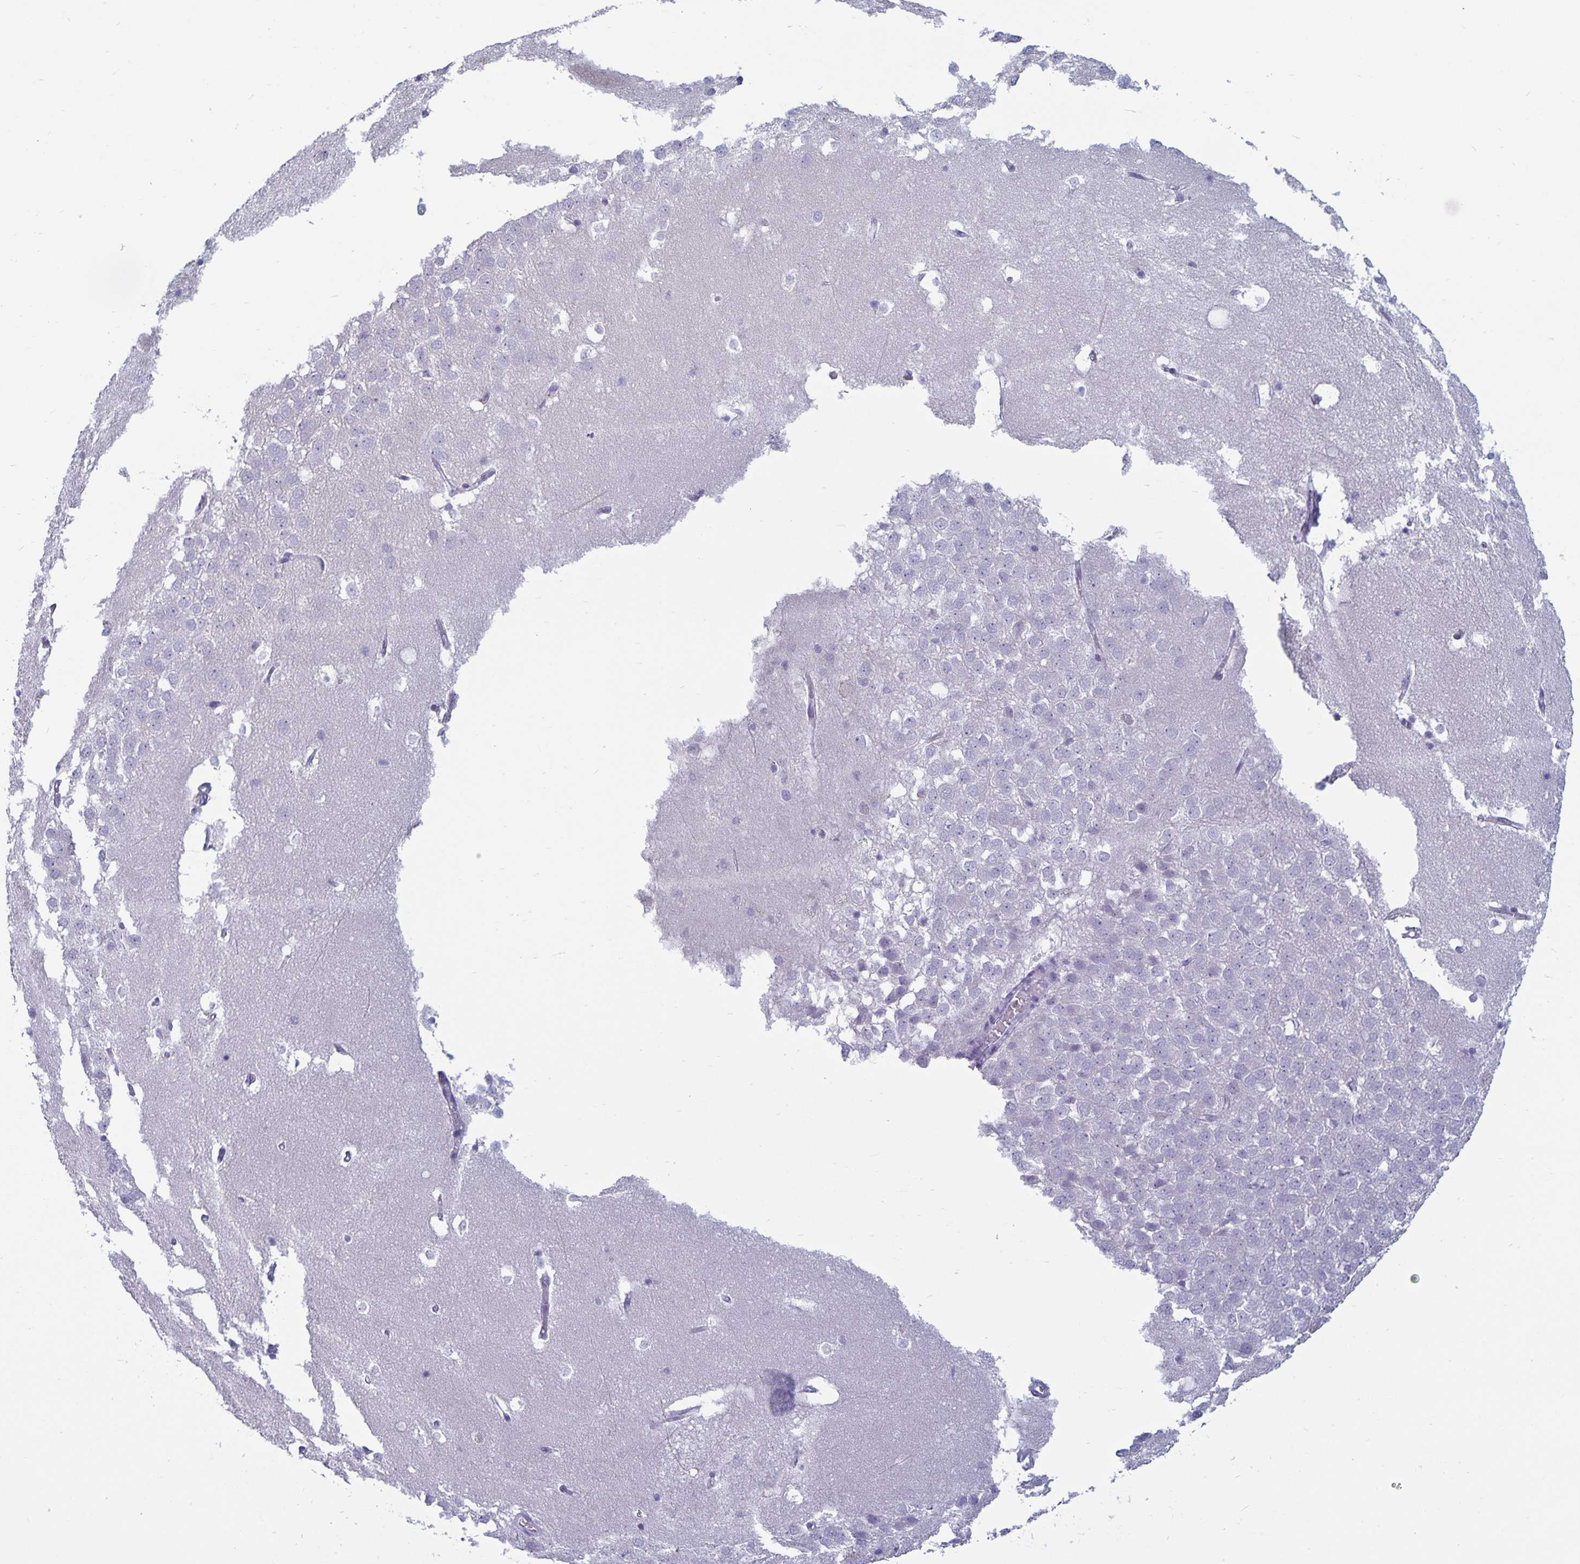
{"staining": {"intensity": "negative", "quantity": "none", "location": "none"}, "tissue": "hippocampus", "cell_type": "Glial cells", "image_type": "normal", "snomed": [{"axis": "morphology", "description": "Normal tissue, NOS"}, {"axis": "topography", "description": "Hippocampus"}], "caption": "Immunohistochemistry photomicrograph of normal hippocampus: hippocampus stained with DAB demonstrates no significant protein positivity in glial cells.", "gene": "PLCB3", "patient": {"sex": "male", "age": 58}}